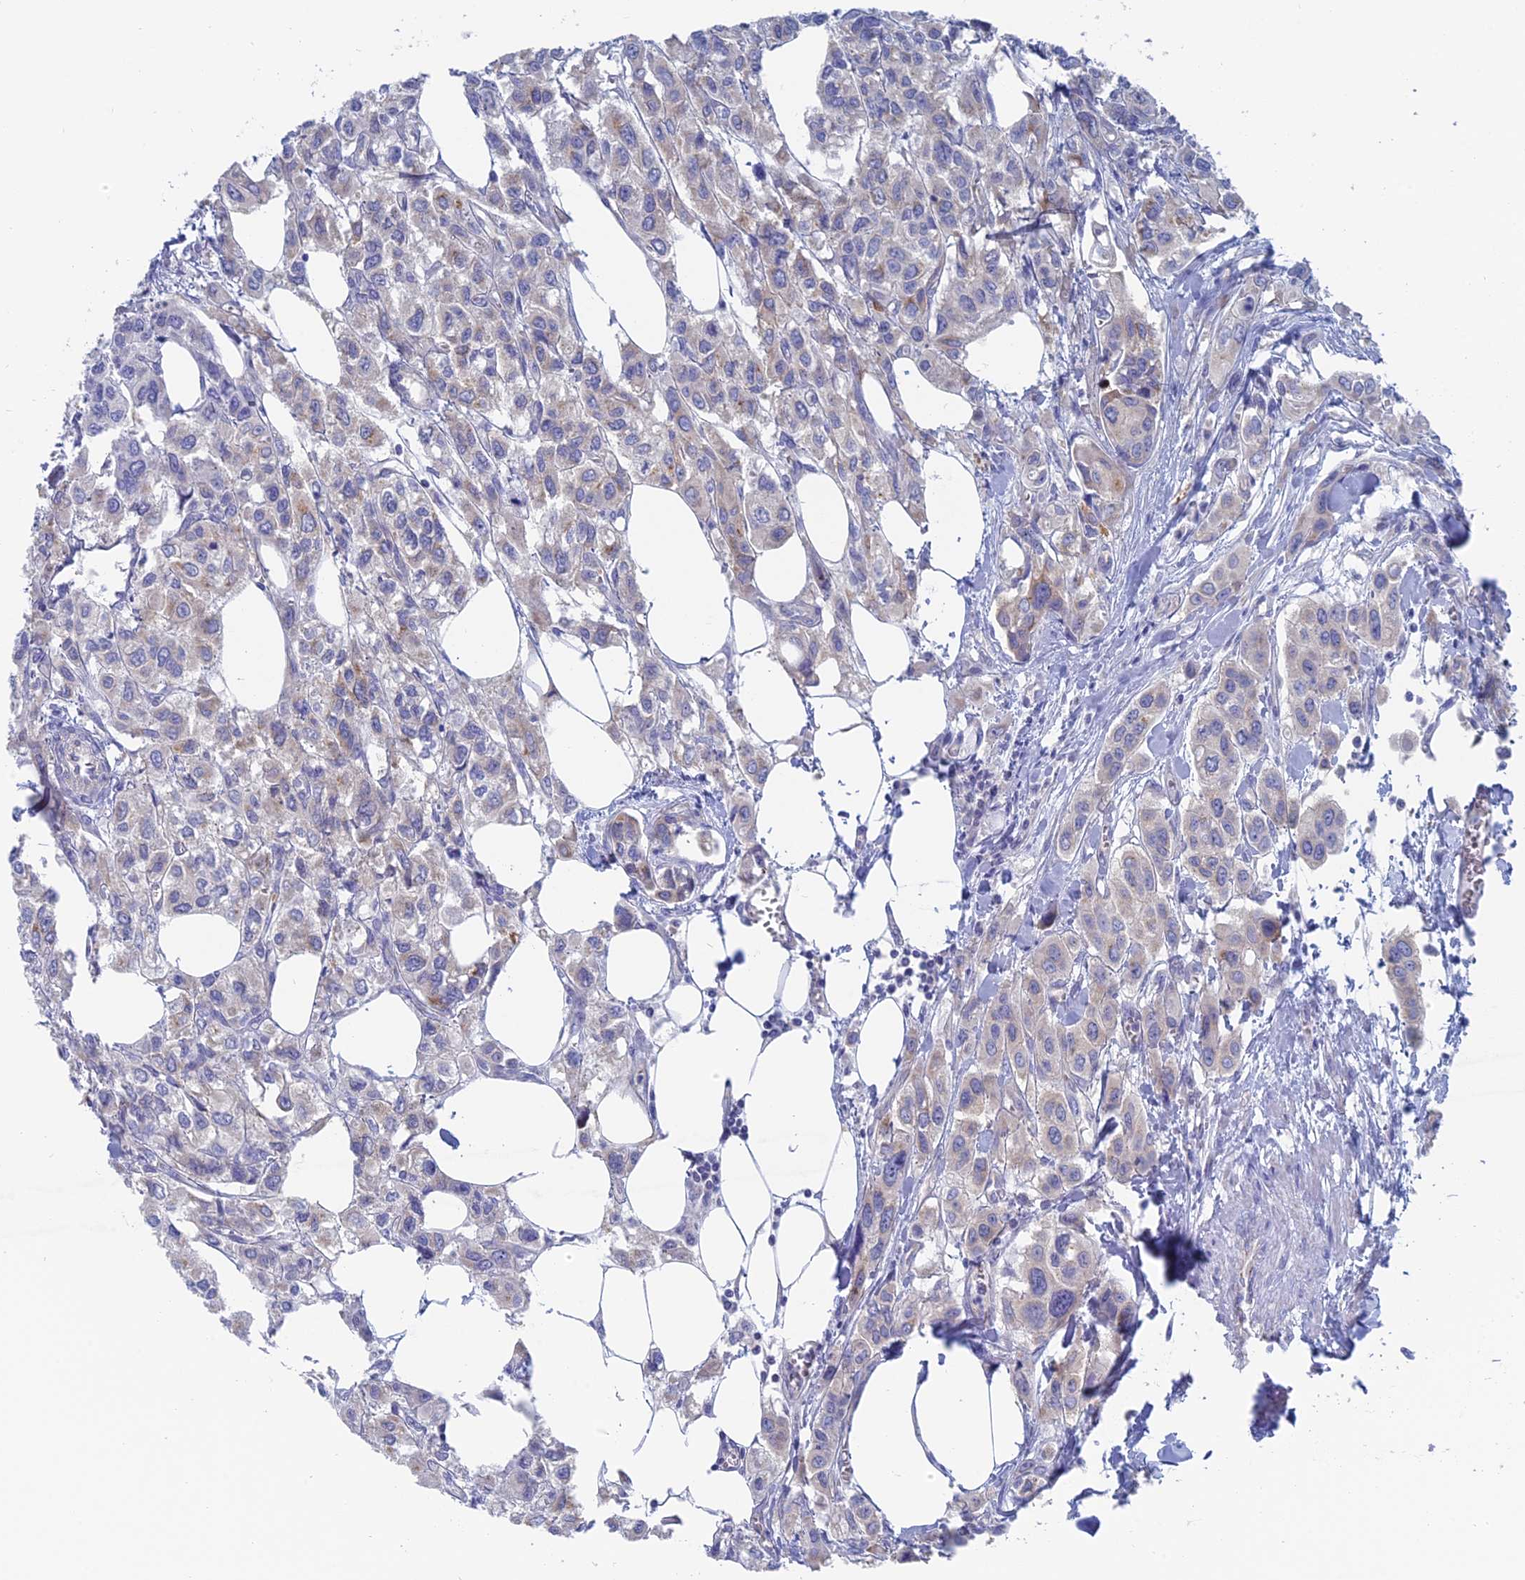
{"staining": {"intensity": "weak", "quantity": "<25%", "location": "cytoplasmic/membranous"}, "tissue": "urothelial cancer", "cell_type": "Tumor cells", "image_type": "cancer", "snomed": [{"axis": "morphology", "description": "Urothelial carcinoma, High grade"}, {"axis": "topography", "description": "Urinary bladder"}], "caption": "This is an IHC image of urothelial cancer. There is no expression in tumor cells.", "gene": "TBC1D30", "patient": {"sex": "male", "age": 67}}